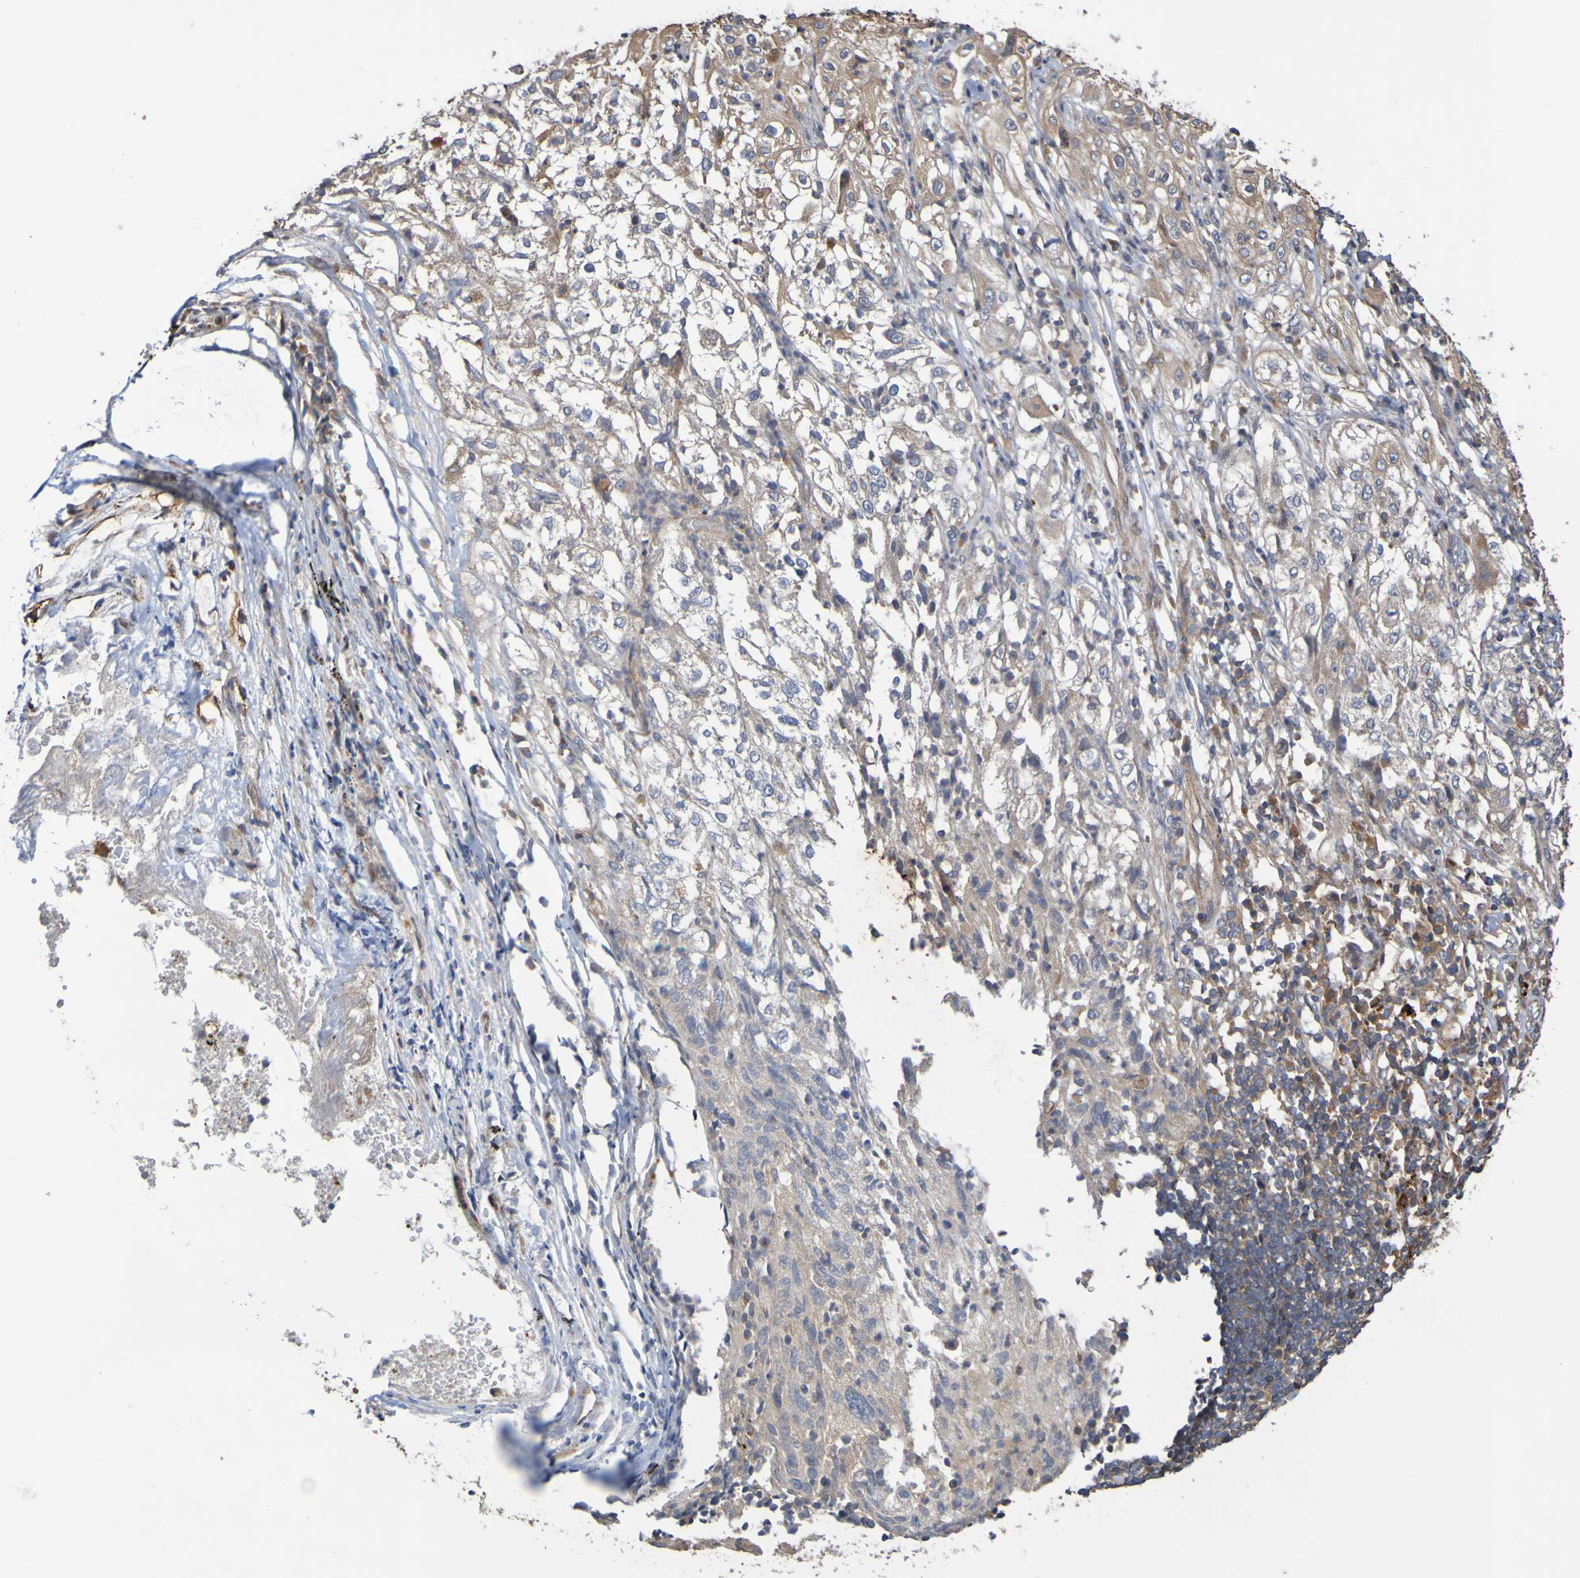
{"staining": {"intensity": "weak", "quantity": ">75%", "location": "cytoplasmic/membranous"}, "tissue": "lung cancer", "cell_type": "Tumor cells", "image_type": "cancer", "snomed": [{"axis": "morphology", "description": "Inflammation, NOS"}, {"axis": "morphology", "description": "Squamous cell carcinoma, NOS"}, {"axis": "topography", "description": "Lymph node"}, {"axis": "topography", "description": "Soft tissue"}, {"axis": "topography", "description": "Lung"}], "caption": "Immunohistochemical staining of human lung cancer (squamous cell carcinoma) shows weak cytoplasmic/membranous protein staining in about >75% of tumor cells.", "gene": "UCN", "patient": {"sex": "male", "age": 66}}